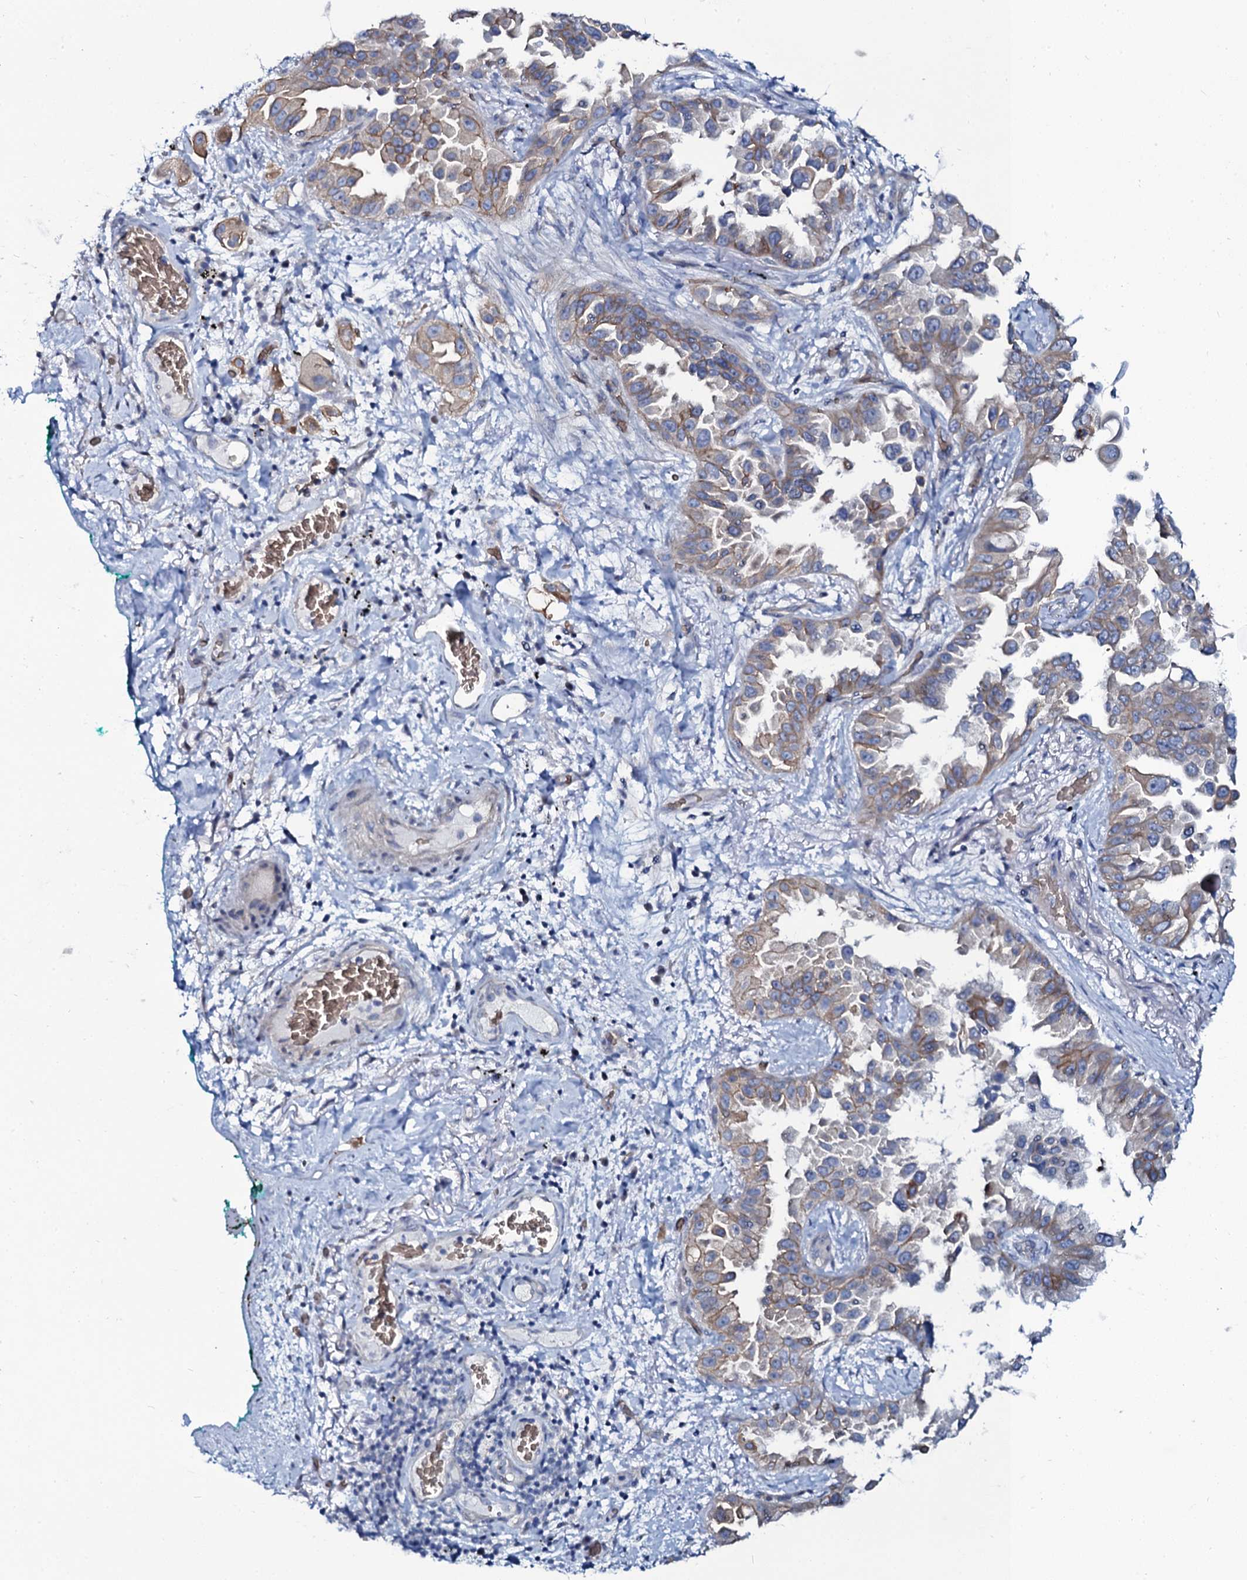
{"staining": {"intensity": "weak", "quantity": "25%-75%", "location": "cytoplasmic/membranous"}, "tissue": "lung cancer", "cell_type": "Tumor cells", "image_type": "cancer", "snomed": [{"axis": "morphology", "description": "Adenocarcinoma, NOS"}, {"axis": "topography", "description": "Lung"}], "caption": "High-magnification brightfield microscopy of lung cancer stained with DAB (brown) and counterstained with hematoxylin (blue). tumor cells exhibit weak cytoplasmic/membranous expression is present in about25%-75% of cells.", "gene": "C10orf88", "patient": {"sex": "female", "age": 67}}